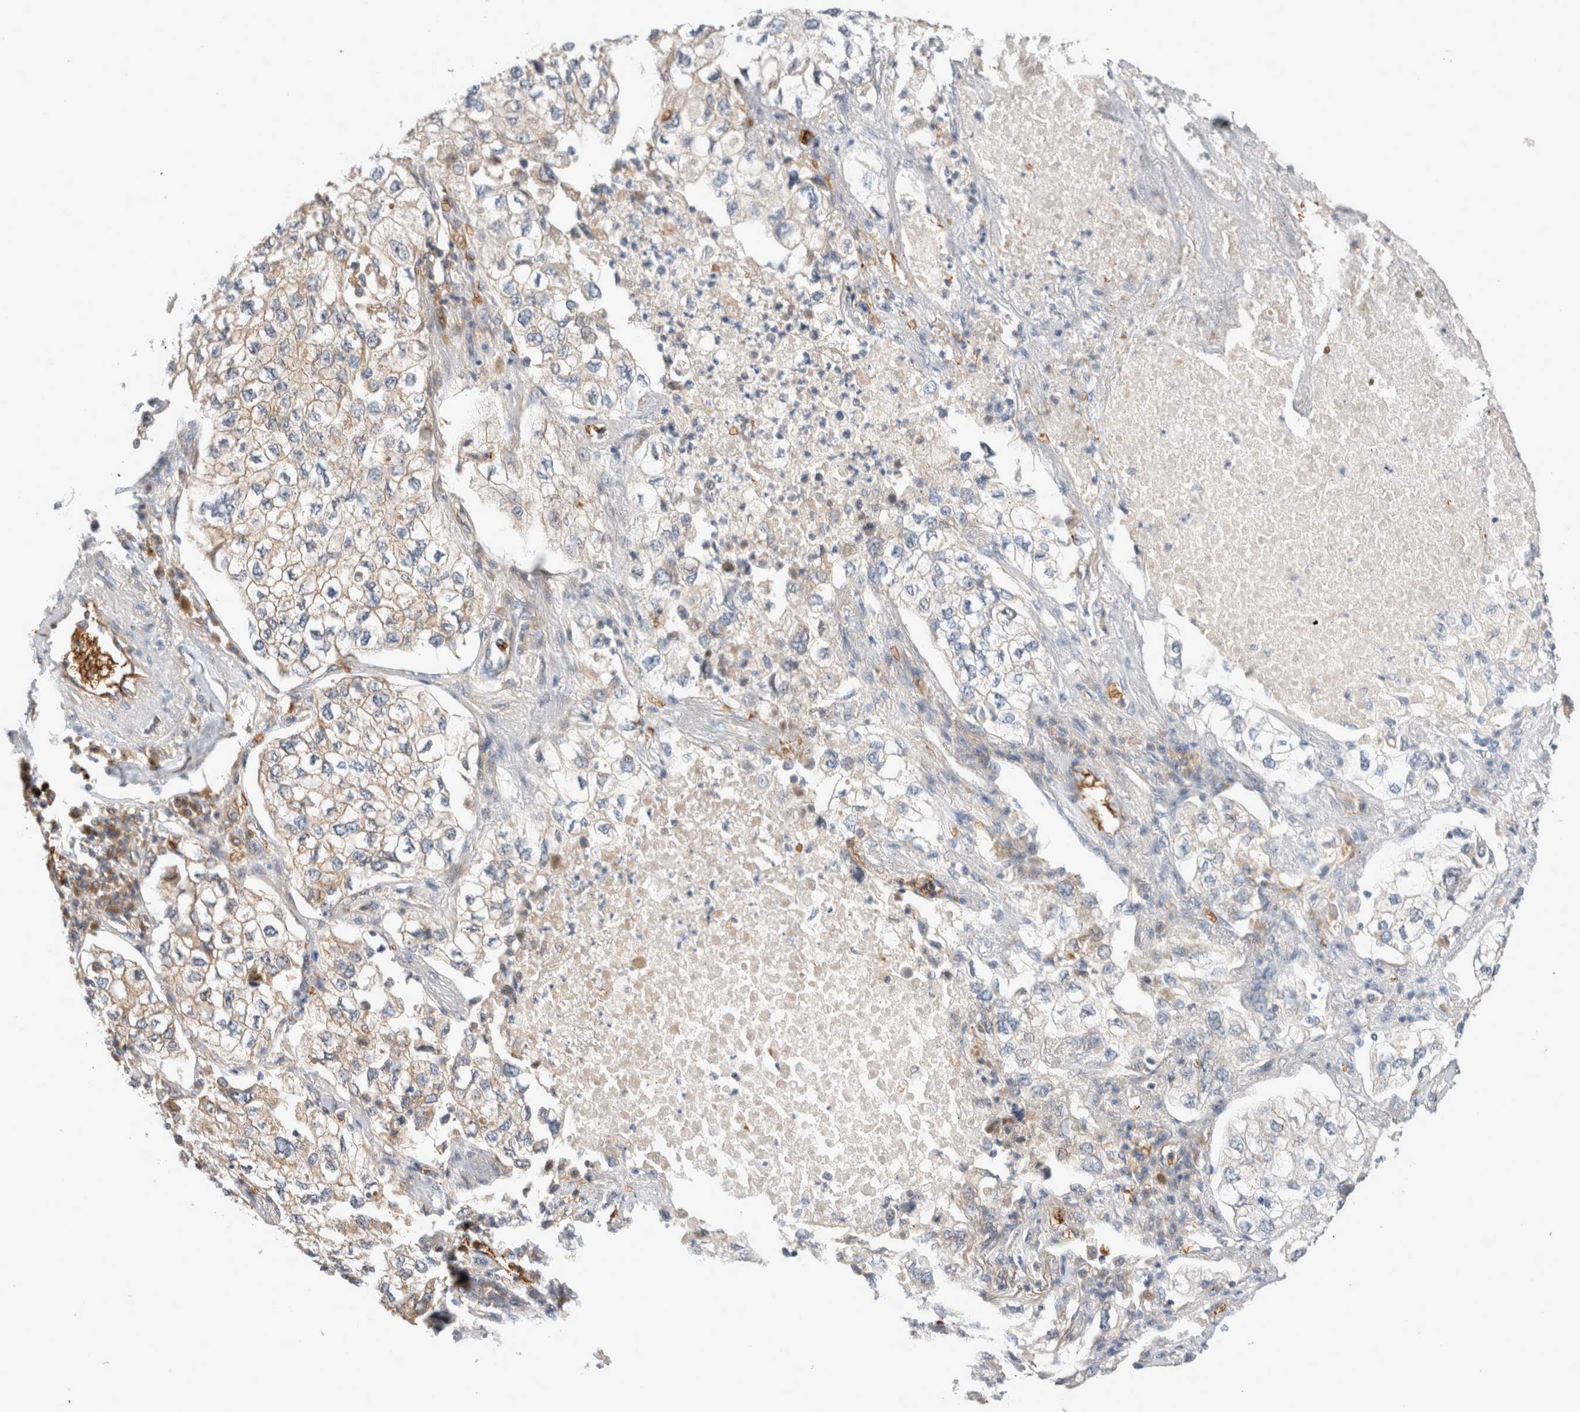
{"staining": {"intensity": "weak", "quantity": "<25%", "location": "cytoplasmic/membranous"}, "tissue": "lung cancer", "cell_type": "Tumor cells", "image_type": "cancer", "snomed": [{"axis": "morphology", "description": "Adenocarcinoma, NOS"}, {"axis": "topography", "description": "Lung"}], "caption": "Immunohistochemistry (IHC) of lung cancer (adenocarcinoma) exhibits no expression in tumor cells. (DAB (3,3'-diaminobenzidine) immunohistochemistry (IHC), high magnification).", "gene": "CA1", "patient": {"sex": "male", "age": 63}}